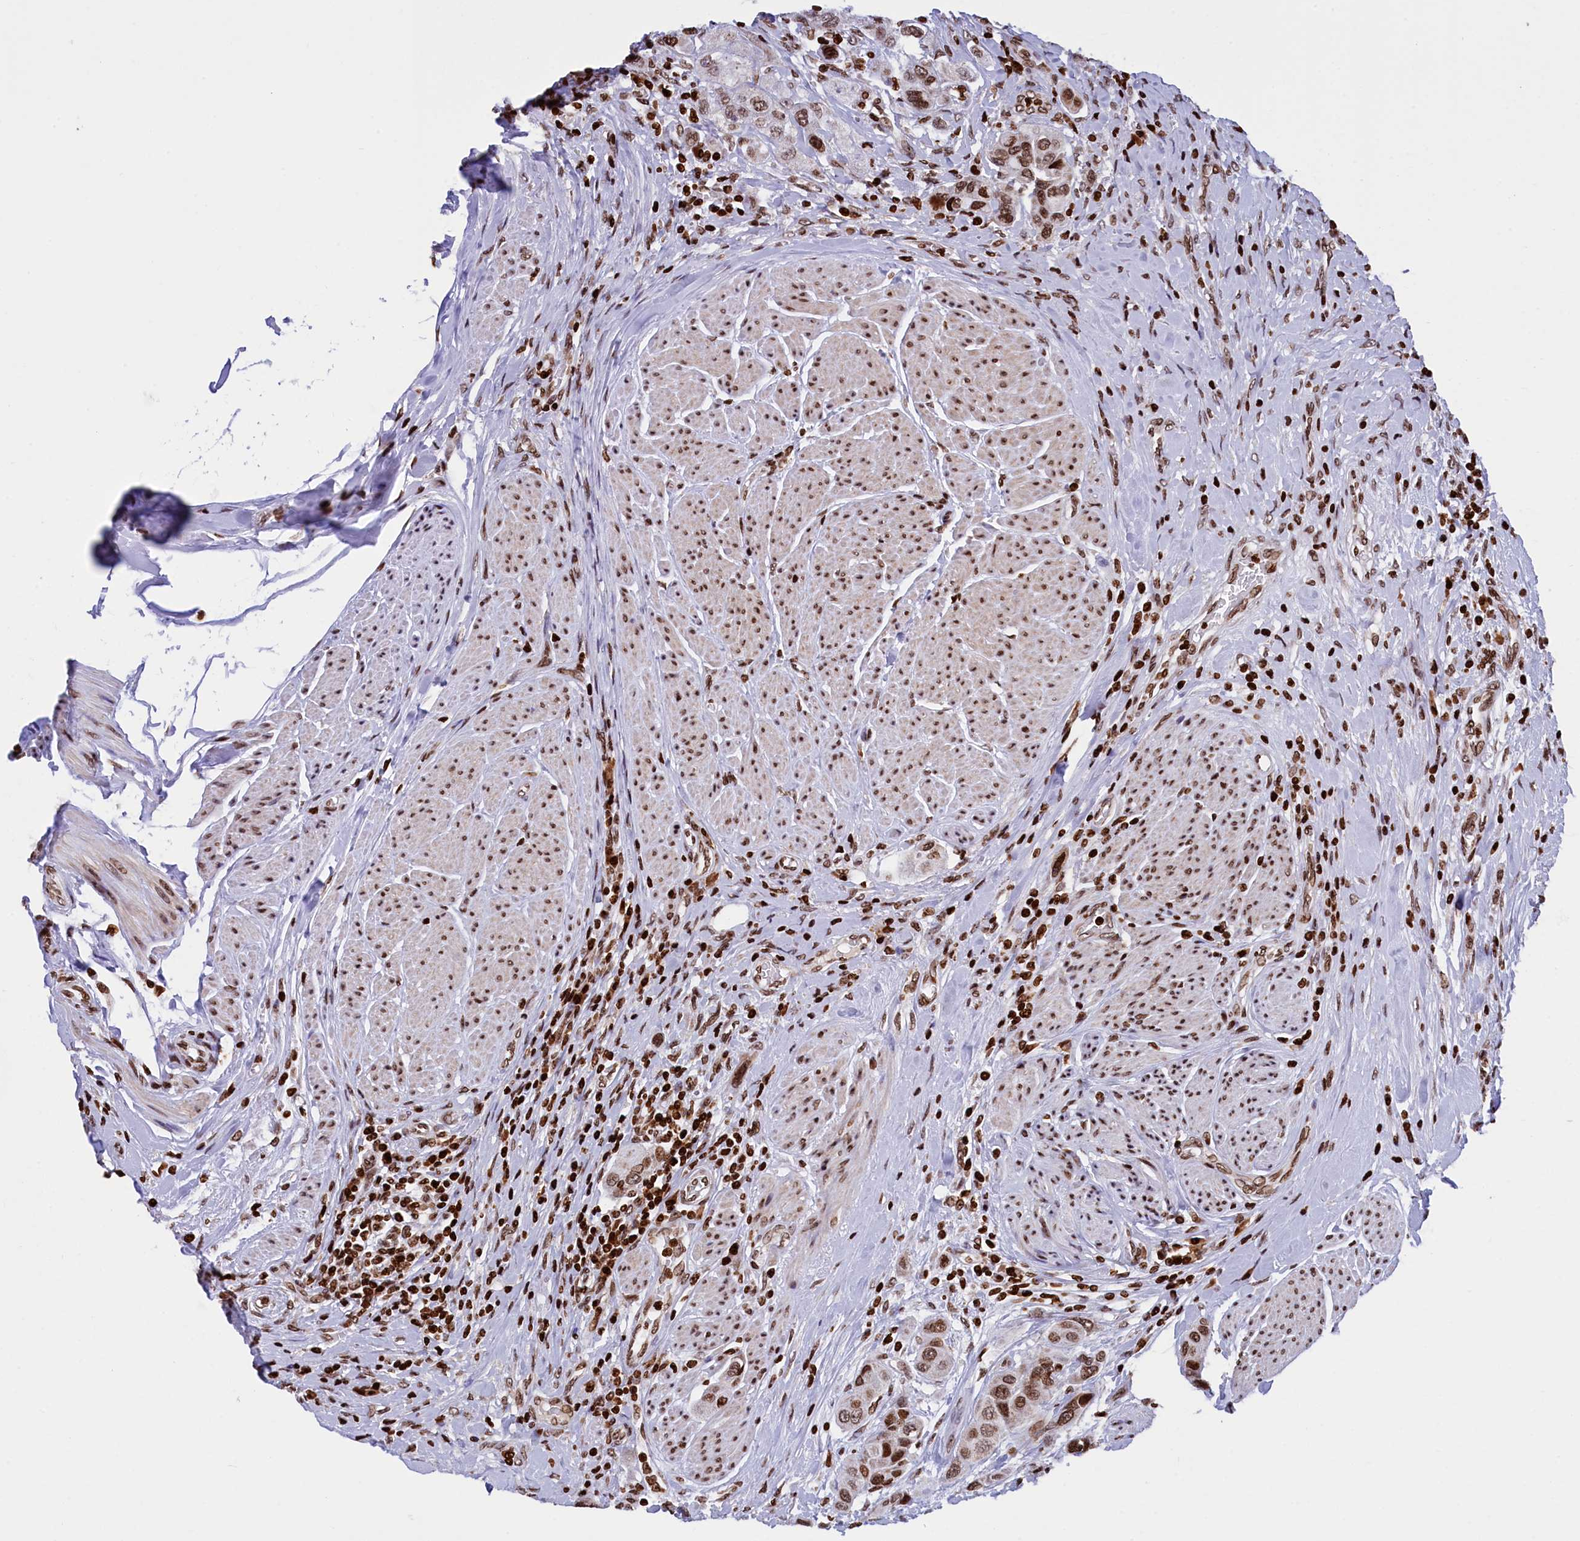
{"staining": {"intensity": "moderate", "quantity": ">75%", "location": "nuclear"}, "tissue": "urothelial cancer", "cell_type": "Tumor cells", "image_type": "cancer", "snomed": [{"axis": "morphology", "description": "Urothelial carcinoma, High grade"}, {"axis": "topography", "description": "Urinary bladder"}], "caption": "A high-resolution image shows IHC staining of urothelial cancer, which exhibits moderate nuclear staining in about >75% of tumor cells.", "gene": "TIMM29", "patient": {"sex": "male", "age": 50}}